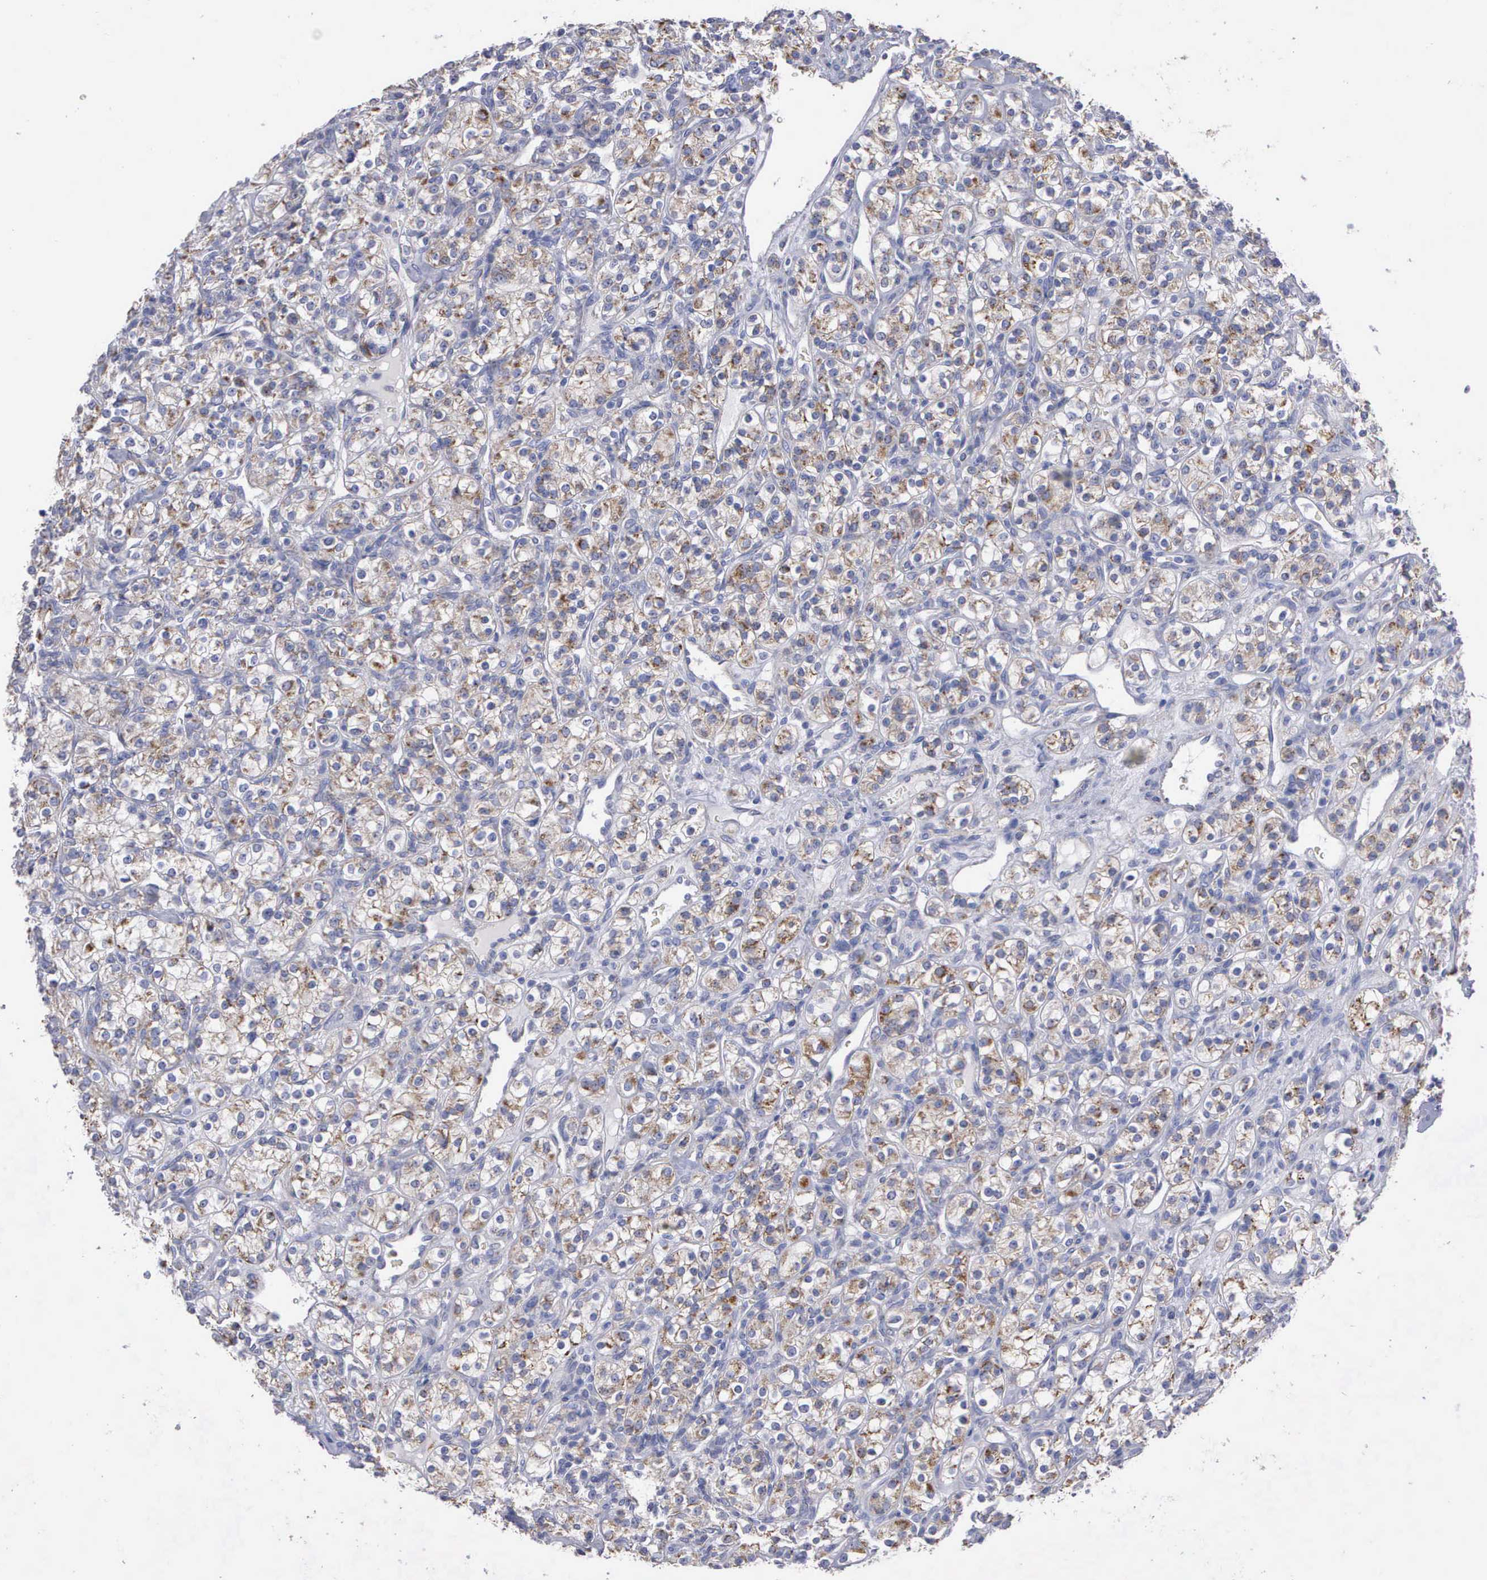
{"staining": {"intensity": "moderate", "quantity": "25%-75%", "location": "cytoplasmic/membranous"}, "tissue": "renal cancer", "cell_type": "Tumor cells", "image_type": "cancer", "snomed": [{"axis": "morphology", "description": "Adenocarcinoma, NOS"}, {"axis": "topography", "description": "Kidney"}], "caption": "This photomicrograph displays IHC staining of human renal adenocarcinoma, with medium moderate cytoplasmic/membranous staining in approximately 25%-75% of tumor cells.", "gene": "APOOL", "patient": {"sex": "male", "age": 77}}